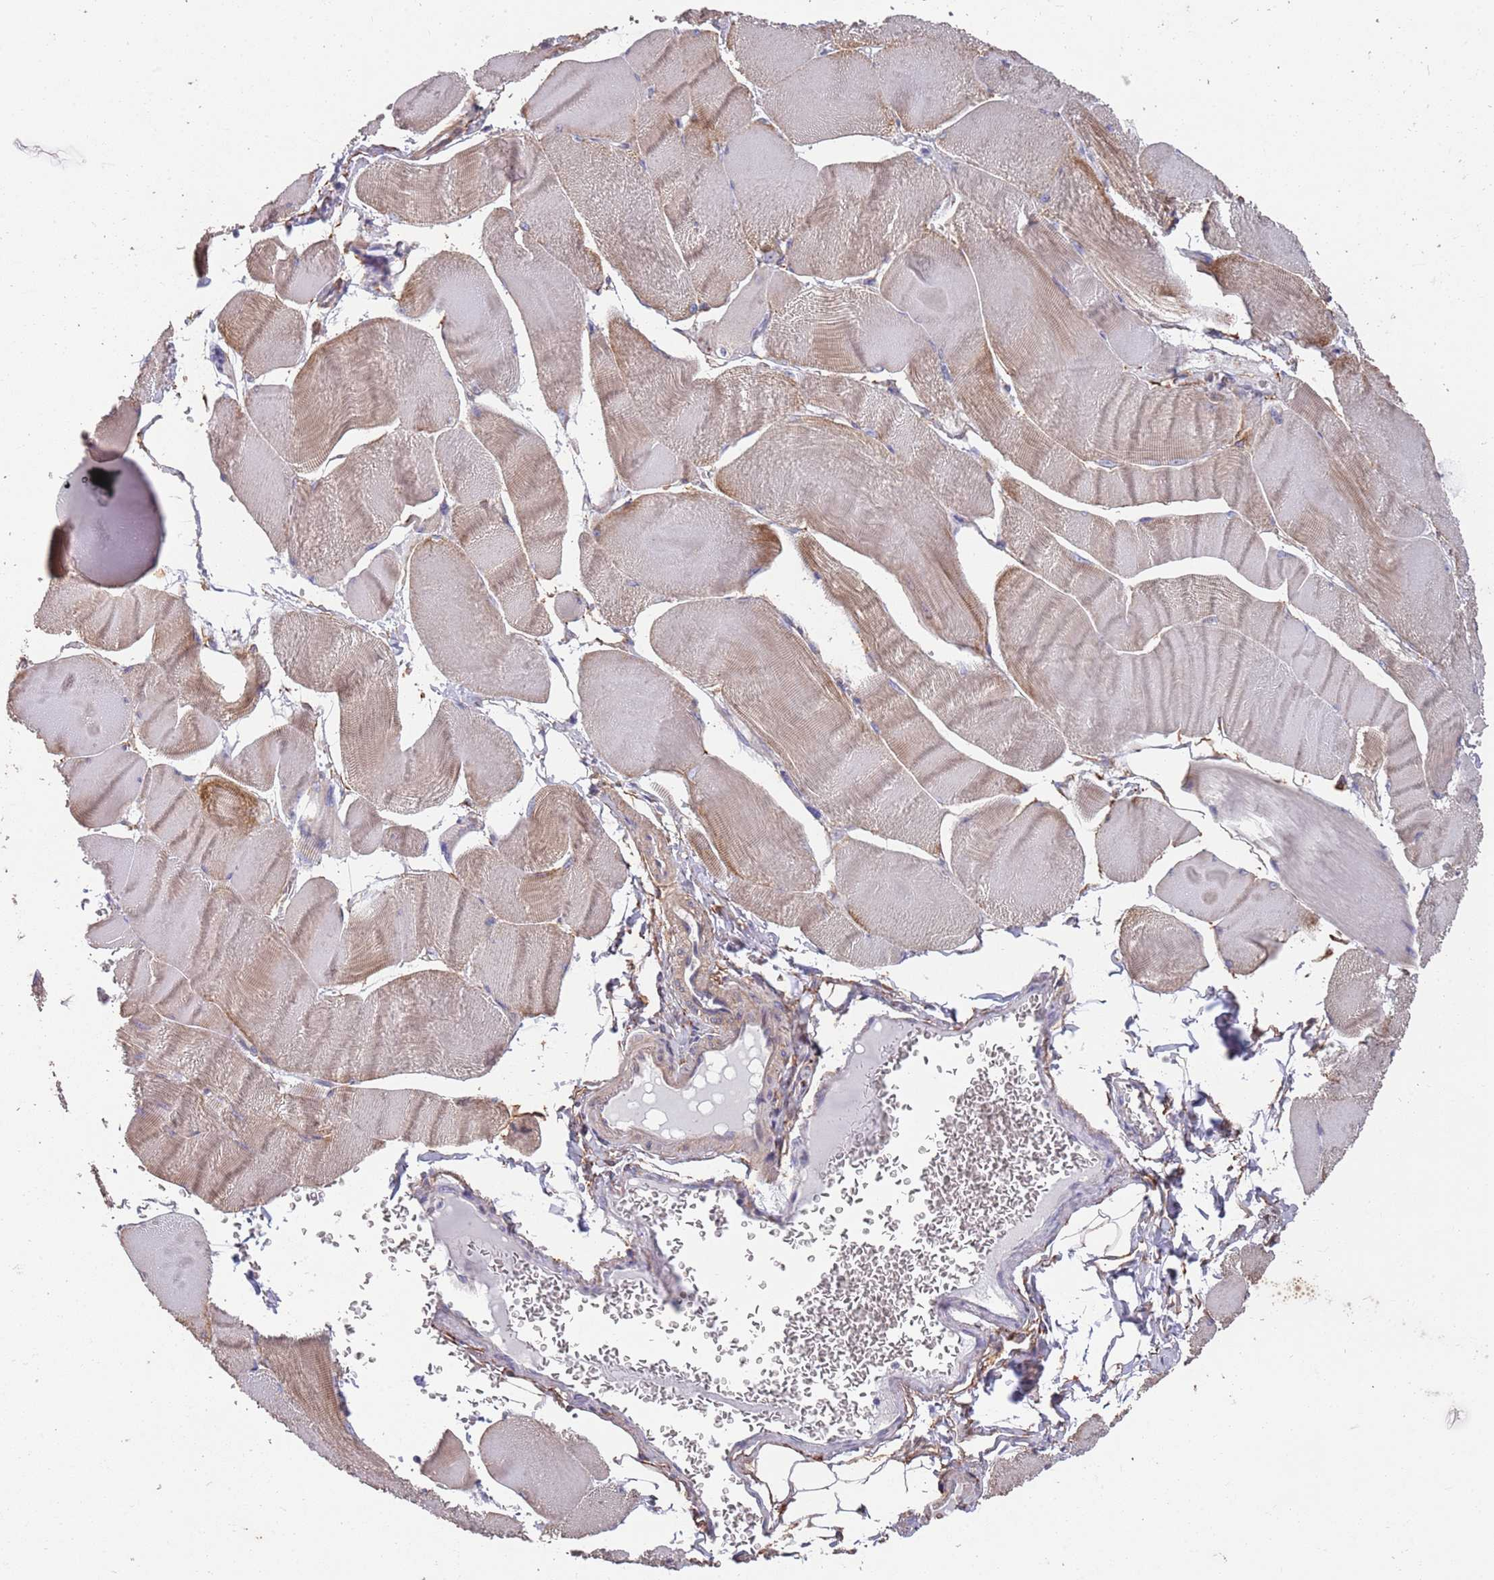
{"staining": {"intensity": "moderate", "quantity": "<25%", "location": "cytoplasmic/membranous"}, "tissue": "skeletal muscle", "cell_type": "Myocytes", "image_type": "normal", "snomed": [{"axis": "morphology", "description": "Normal tissue, NOS"}, {"axis": "morphology", "description": "Basal cell carcinoma"}, {"axis": "topography", "description": "Skeletal muscle"}], "caption": "Immunohistochemical staining of unremarkable human skeletal muscle reveals low levels of moderate cytoplasmic/membranous positivity in about <25% of myocytes.", "gene": "ANK2", "patient": {"sex": "female", "age": 64}}